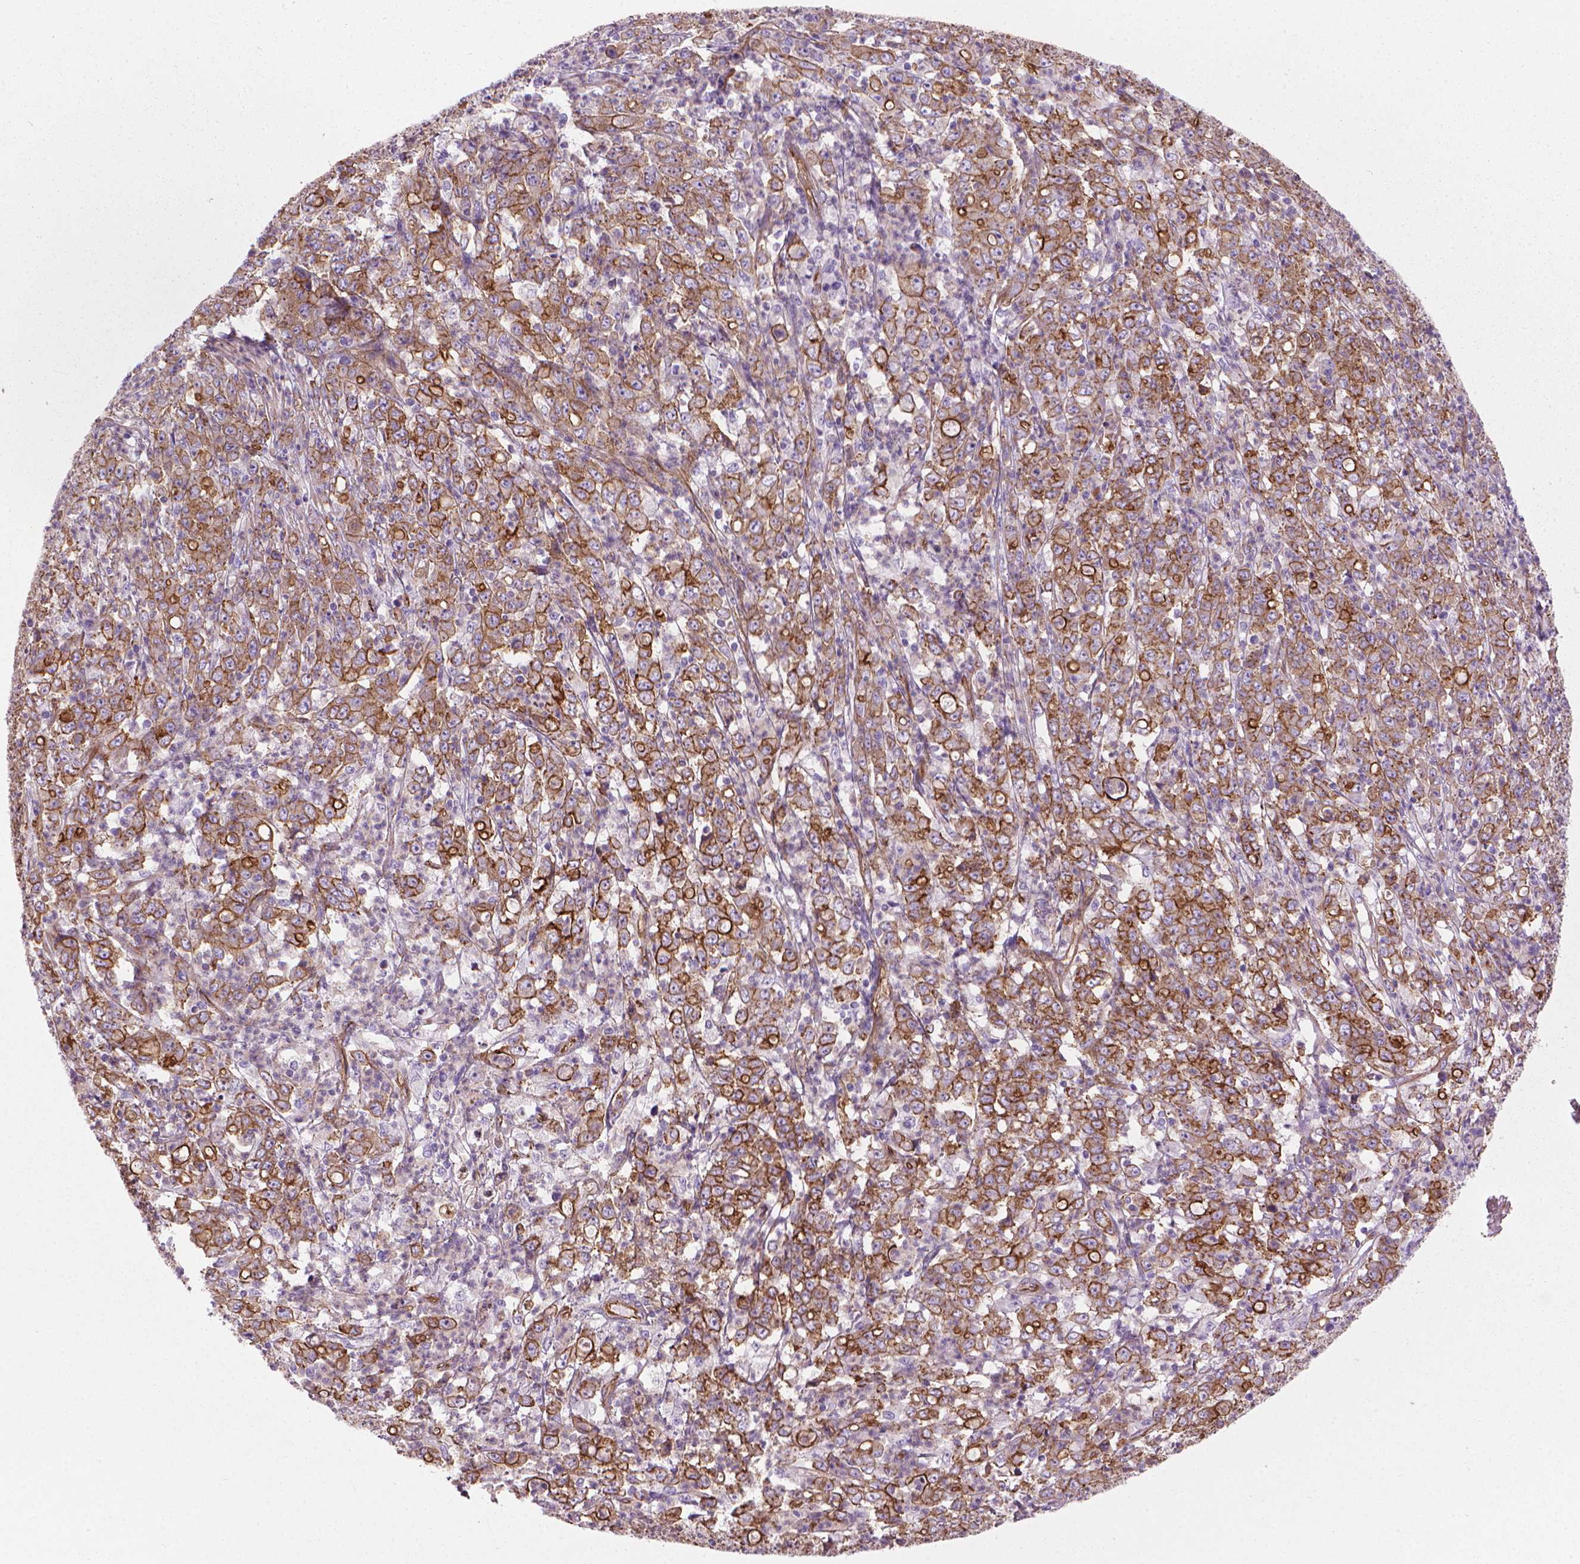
{"staining": {"intensity": "moderate", "quantity": ">75%", "location": "cytoplasmic/membranous"}, "tissue": "stomach cancer", "cell_type": "Tumor cells", "image_type": "cancer", "snomed": [{"axis": "morphology", "description": "Adenocarcinoma, NOS"}, {"axis": "topography", "description": "Stomach, lower"}], "caption": "Human adenocarcinoma (stomach) stained with a brown dye demonstrates moderate cytoplasmic/membranous positive positivity in about >75% of tumor cells.", "gene": "TENT5A", "patient": {"sex": "female", "age": 71}}